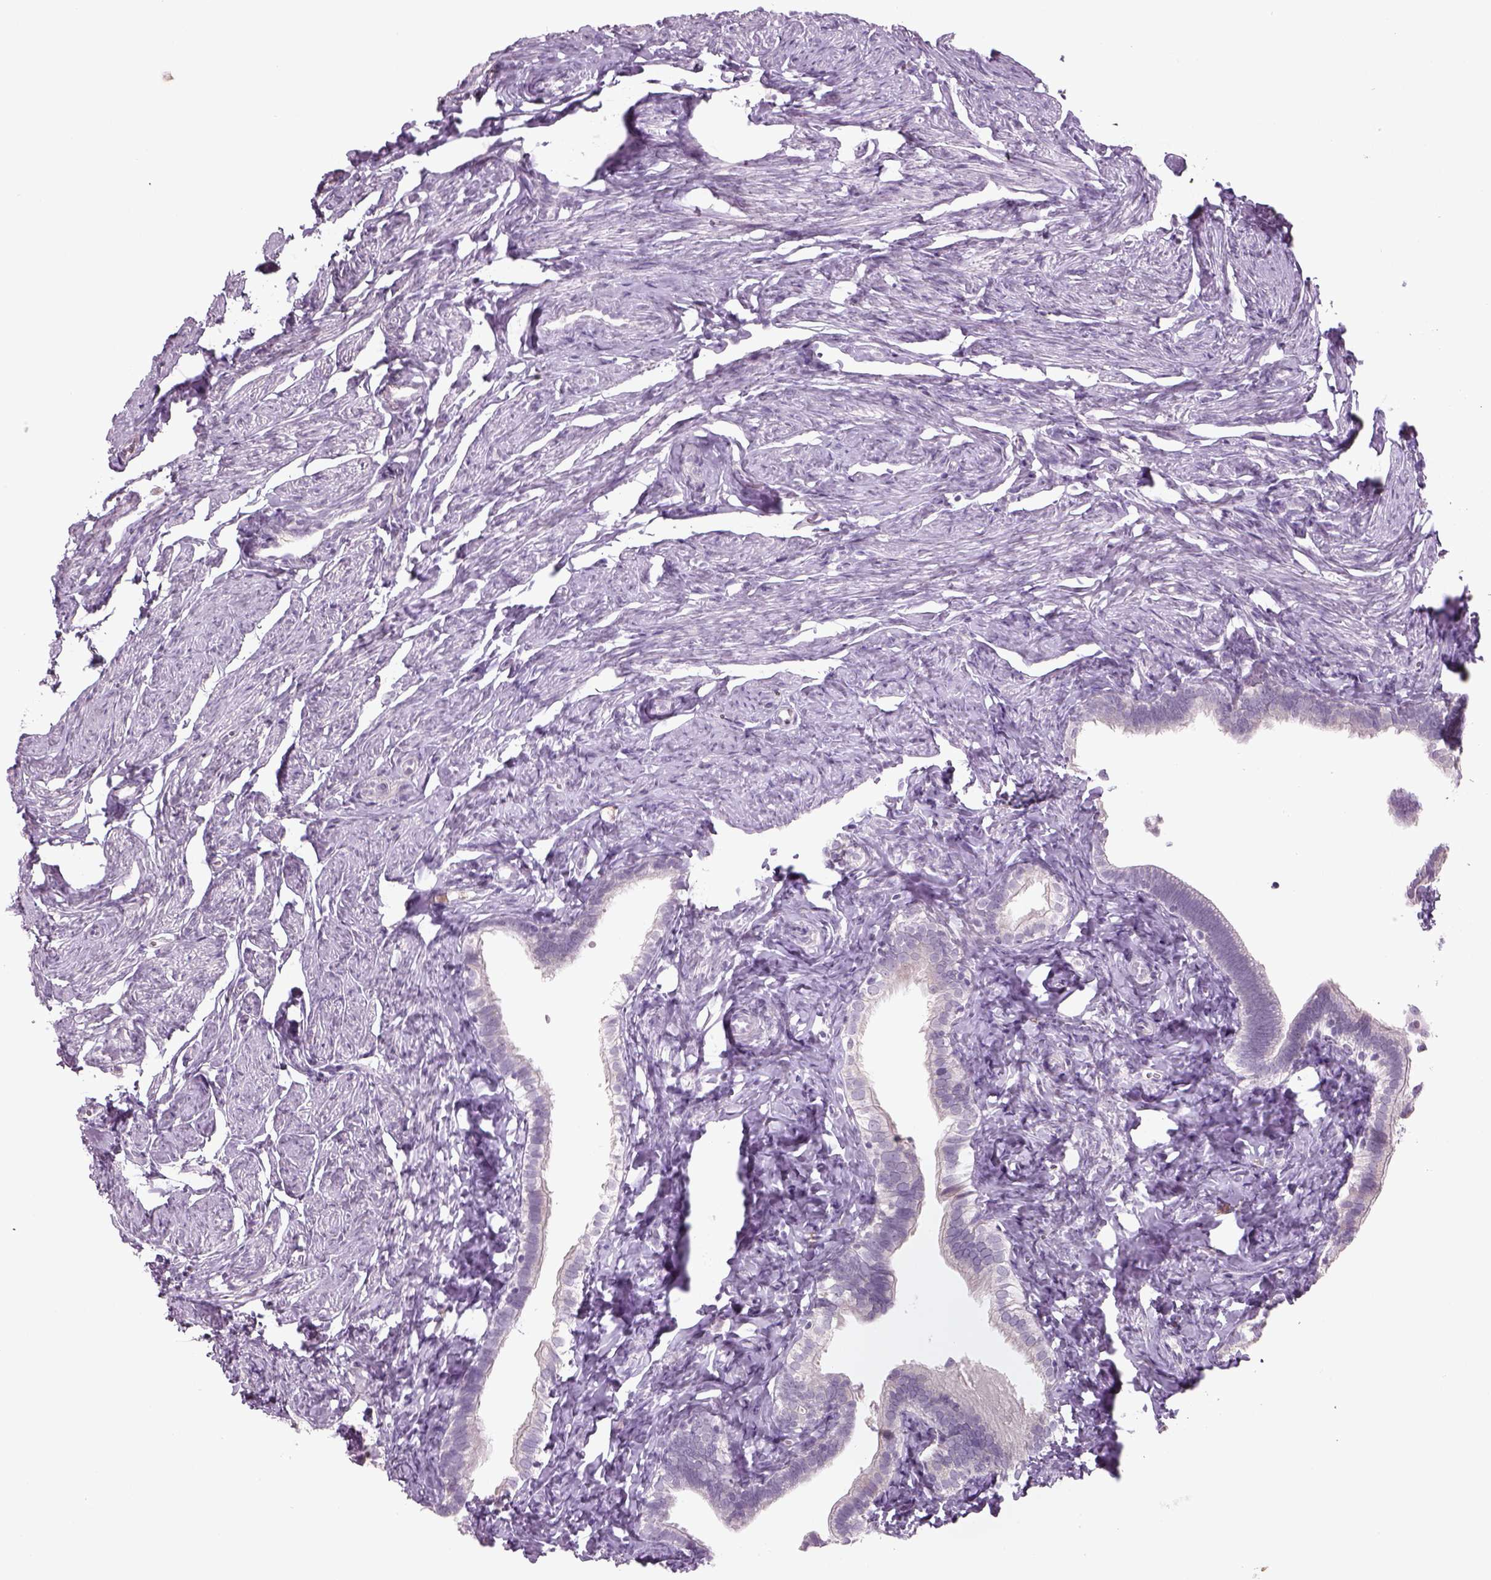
{"staining": {"intensity": "negative", "quantity": "none", "location": "none"}, "tissue": "fallopian tube", "cell_type": "Glandular cells", "image_type": "normal", "snomed": [{"axis": "morphology", "description": "Normal tissue, NOS"}, {"axis": "topography", "description": "Fallopian tube"}], "caption": "IHC of benign human fallopian tube exhibits no expression in glandular cells.", "gene": "PENK", "patient": {"sex": "female", "age": 41}}